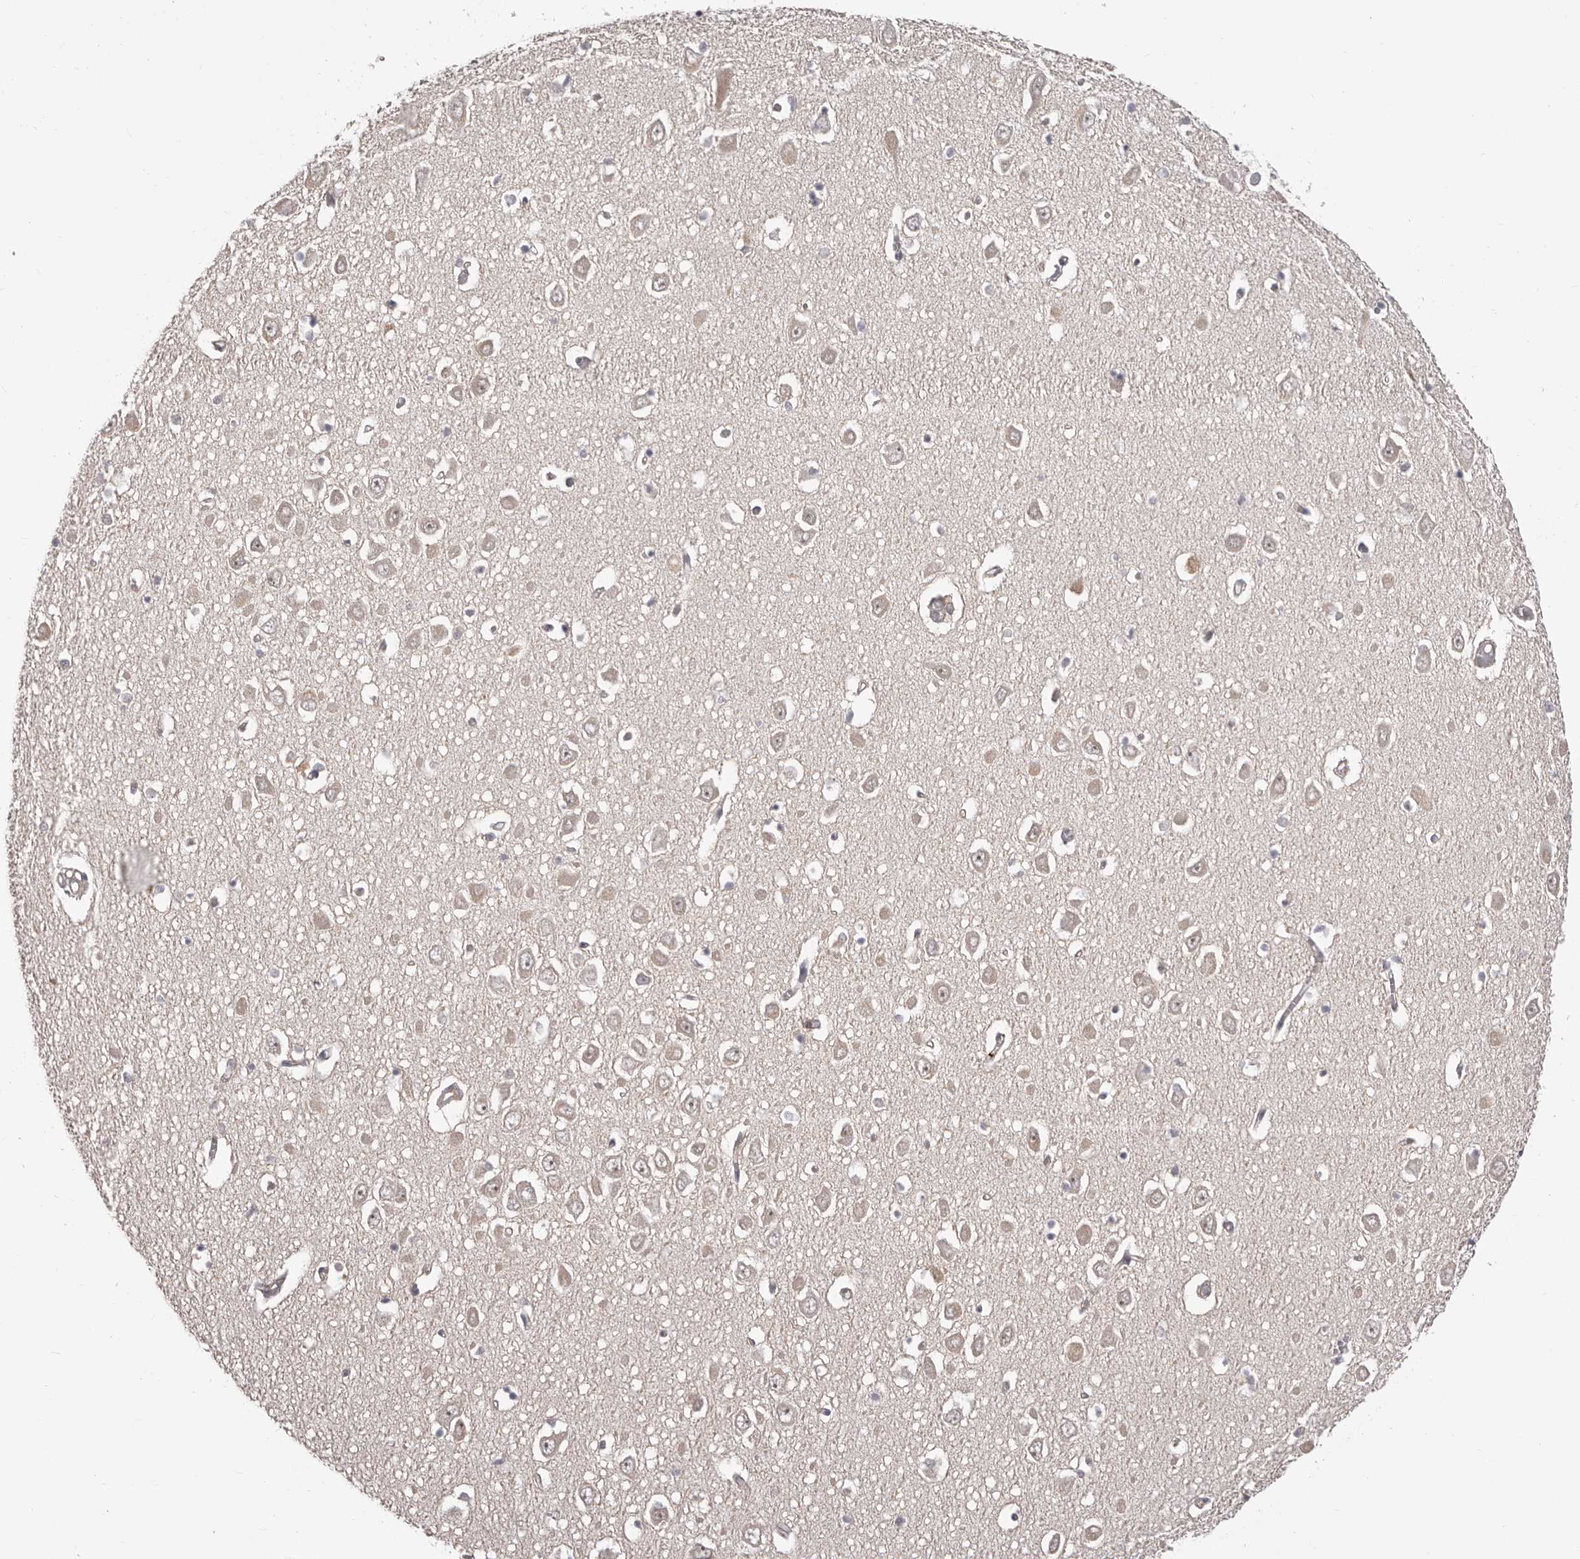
{"staining": {"intensity": "weak", "quantity": "<25%", "location": "cytoplasmic/membranous"}, "tissue": "hippocampus", "cell_type": "Glial cells", "image_type": "normal", "snomed": [{"axis": "morphology", "description": "Normal tissue, NOS"}, {"axis": "topography", "description": "Hippocampus"}], "caption": "Hippocampus stained for a protein using immunohistochemistry (IHC) exhibits no expression glial cells.", "gene": "OTUD3", "patient": {"sex": "male", "age": 70}}